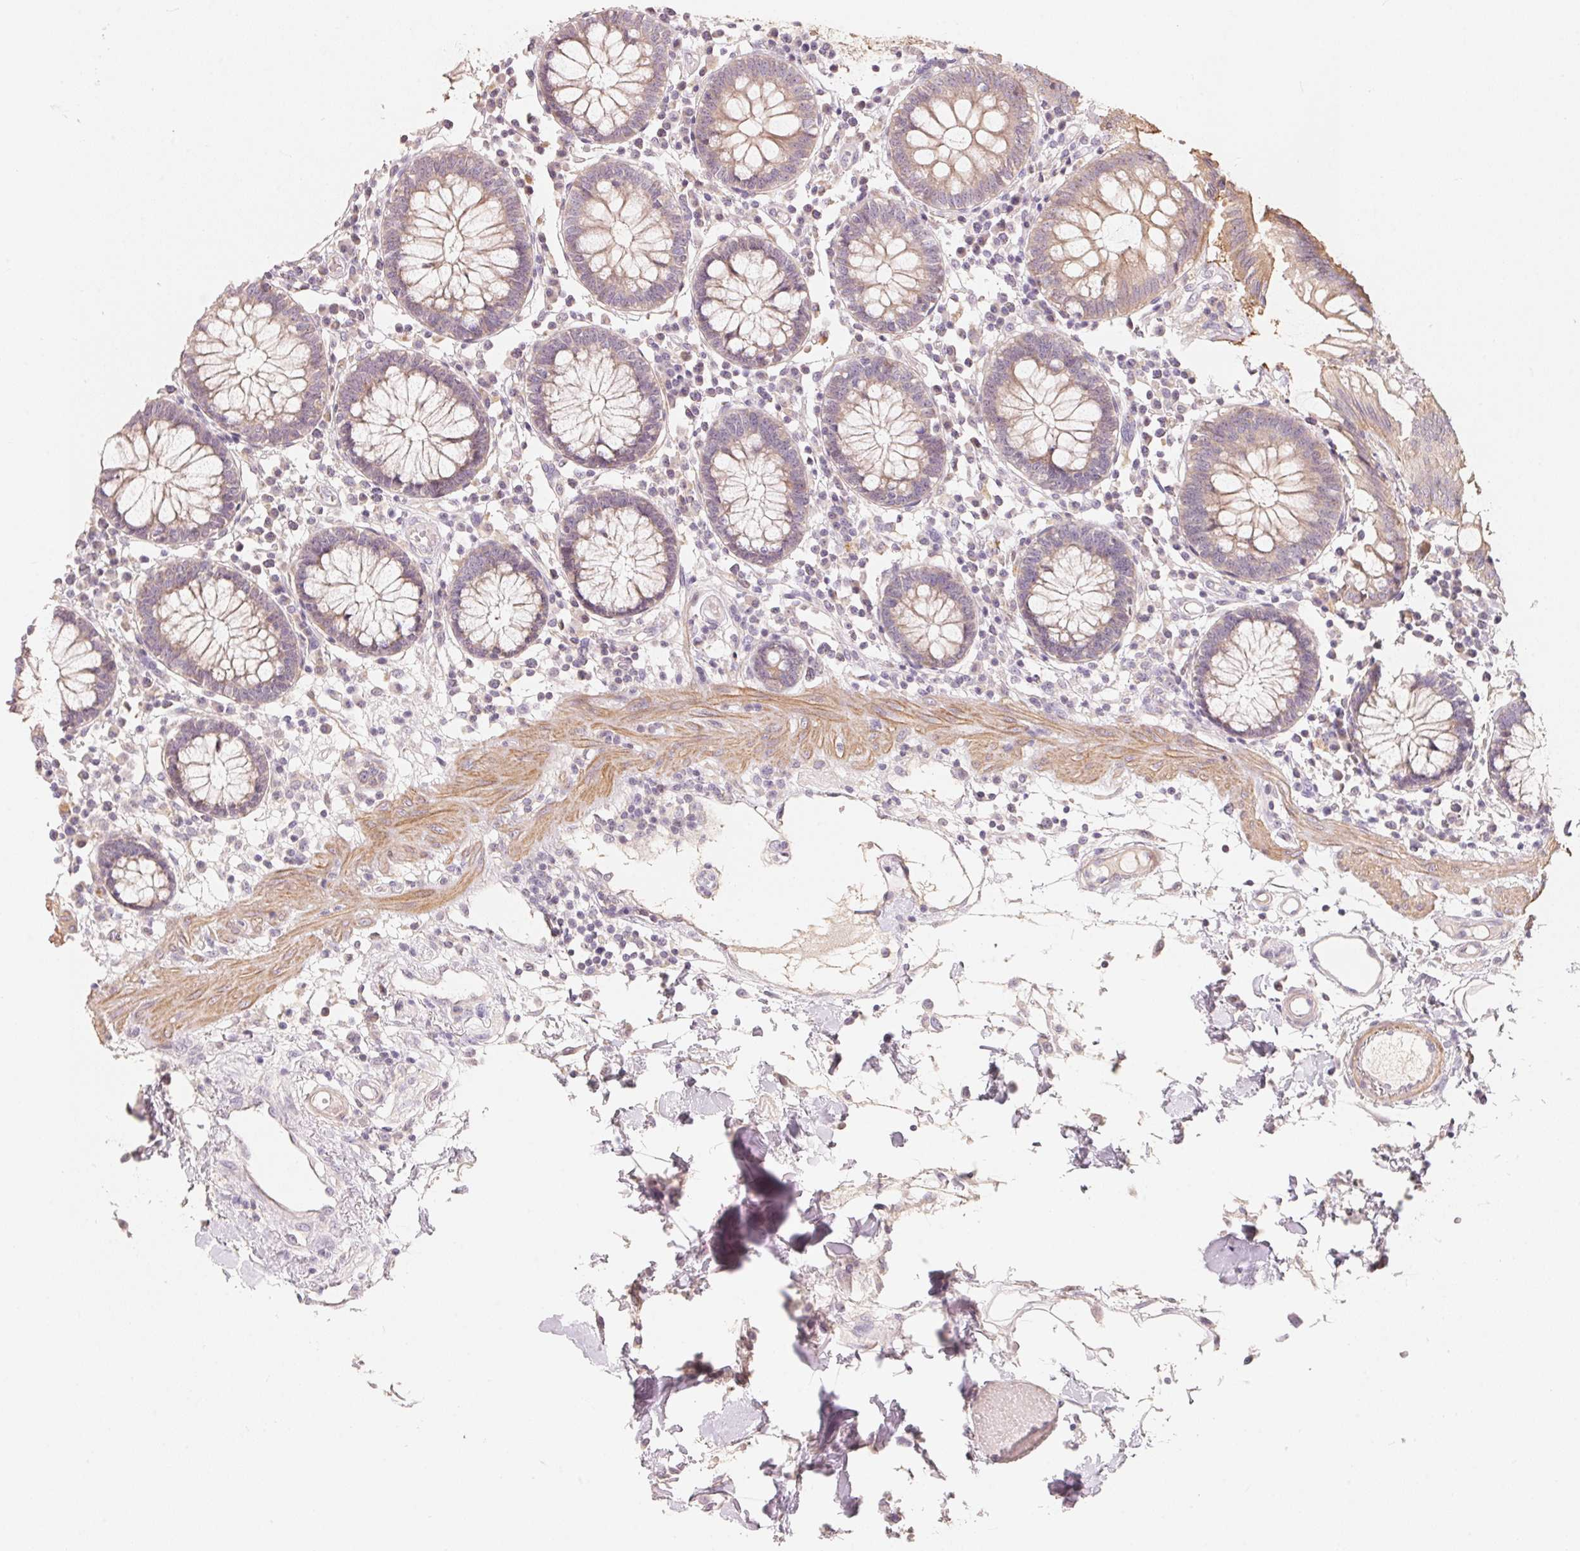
{"staining": {"intensity": "weak", "quantity": "25%-75%", "location": "cytoplasmic/membranous"}, "tissue": "colon", "cell_type": "Endothelial cells", "image_type": "normal", "snomed": [{"axis": "morphology", "description": "Normal tissue, NOS"}, {"axis": "morphology", "description": "Adenocarcinoma, NOS"}, {"axis": "topography", "description": "Colon"}], "caption": "An IHC image of benign tissue is shown. Protein staining in brown highlights weak cytoplasmic/membranous positivity in colon within endothelial cells.", "gene": "TP53AIP1", "patient": {"sex": "male", "age": 83}}